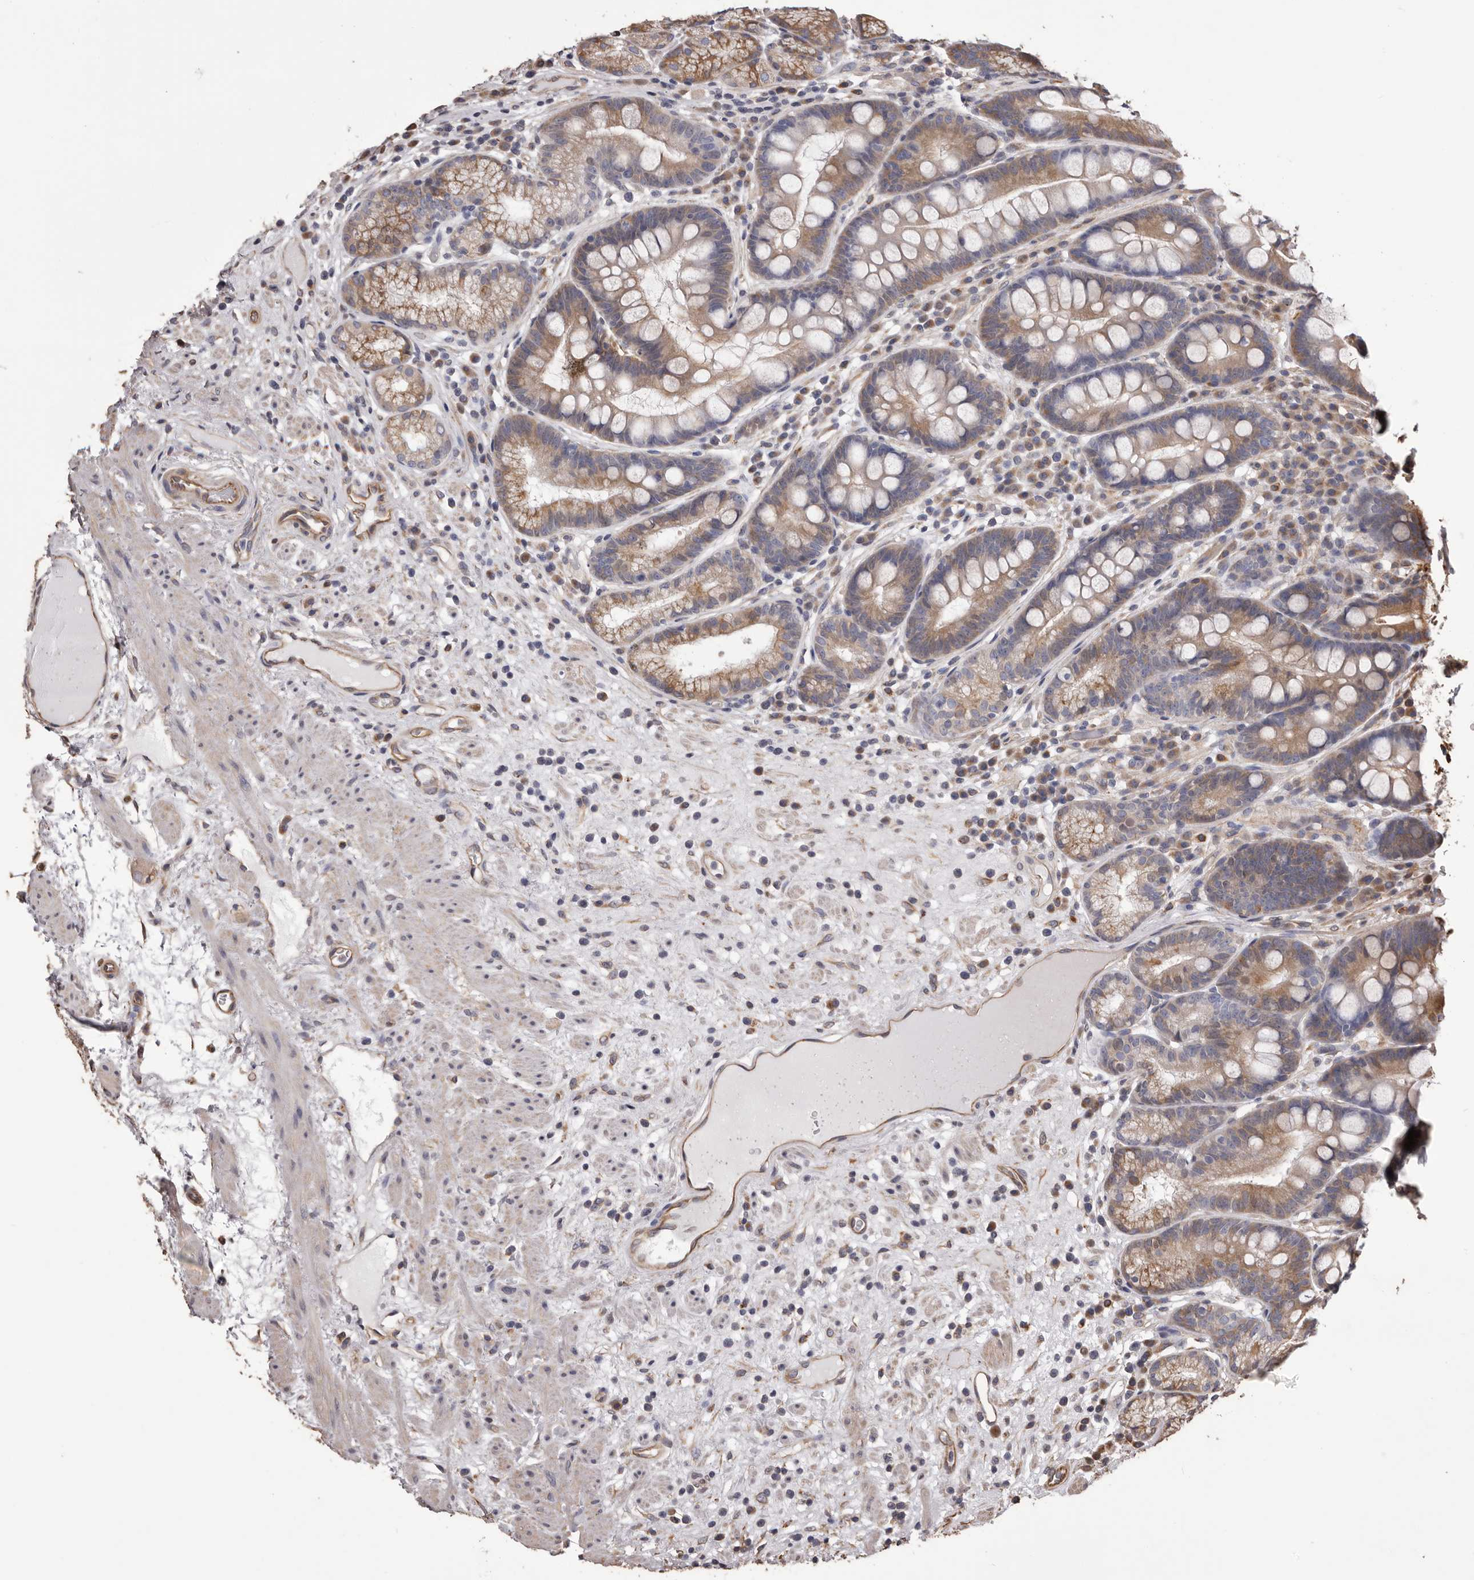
{"staining": {"intensity": "moderate", "quantity": ">75%", "location": "cytoplasmic/membranous"}, "tissue": "stomach", "cell_type": "Glandular cells", "image_type": "normal", "snomed": [{"axis": "morphology", "description": "Normal tissue, NOS"}, {"axis": "topography", "description": "Stomach"}], "caption": "A brown stain shows moderate cytoplasmic/membranous expression of a protein in glandular cells of normal stomach.", "gene": "CEP104", "patient": {"sex": "male", "age": 57}}